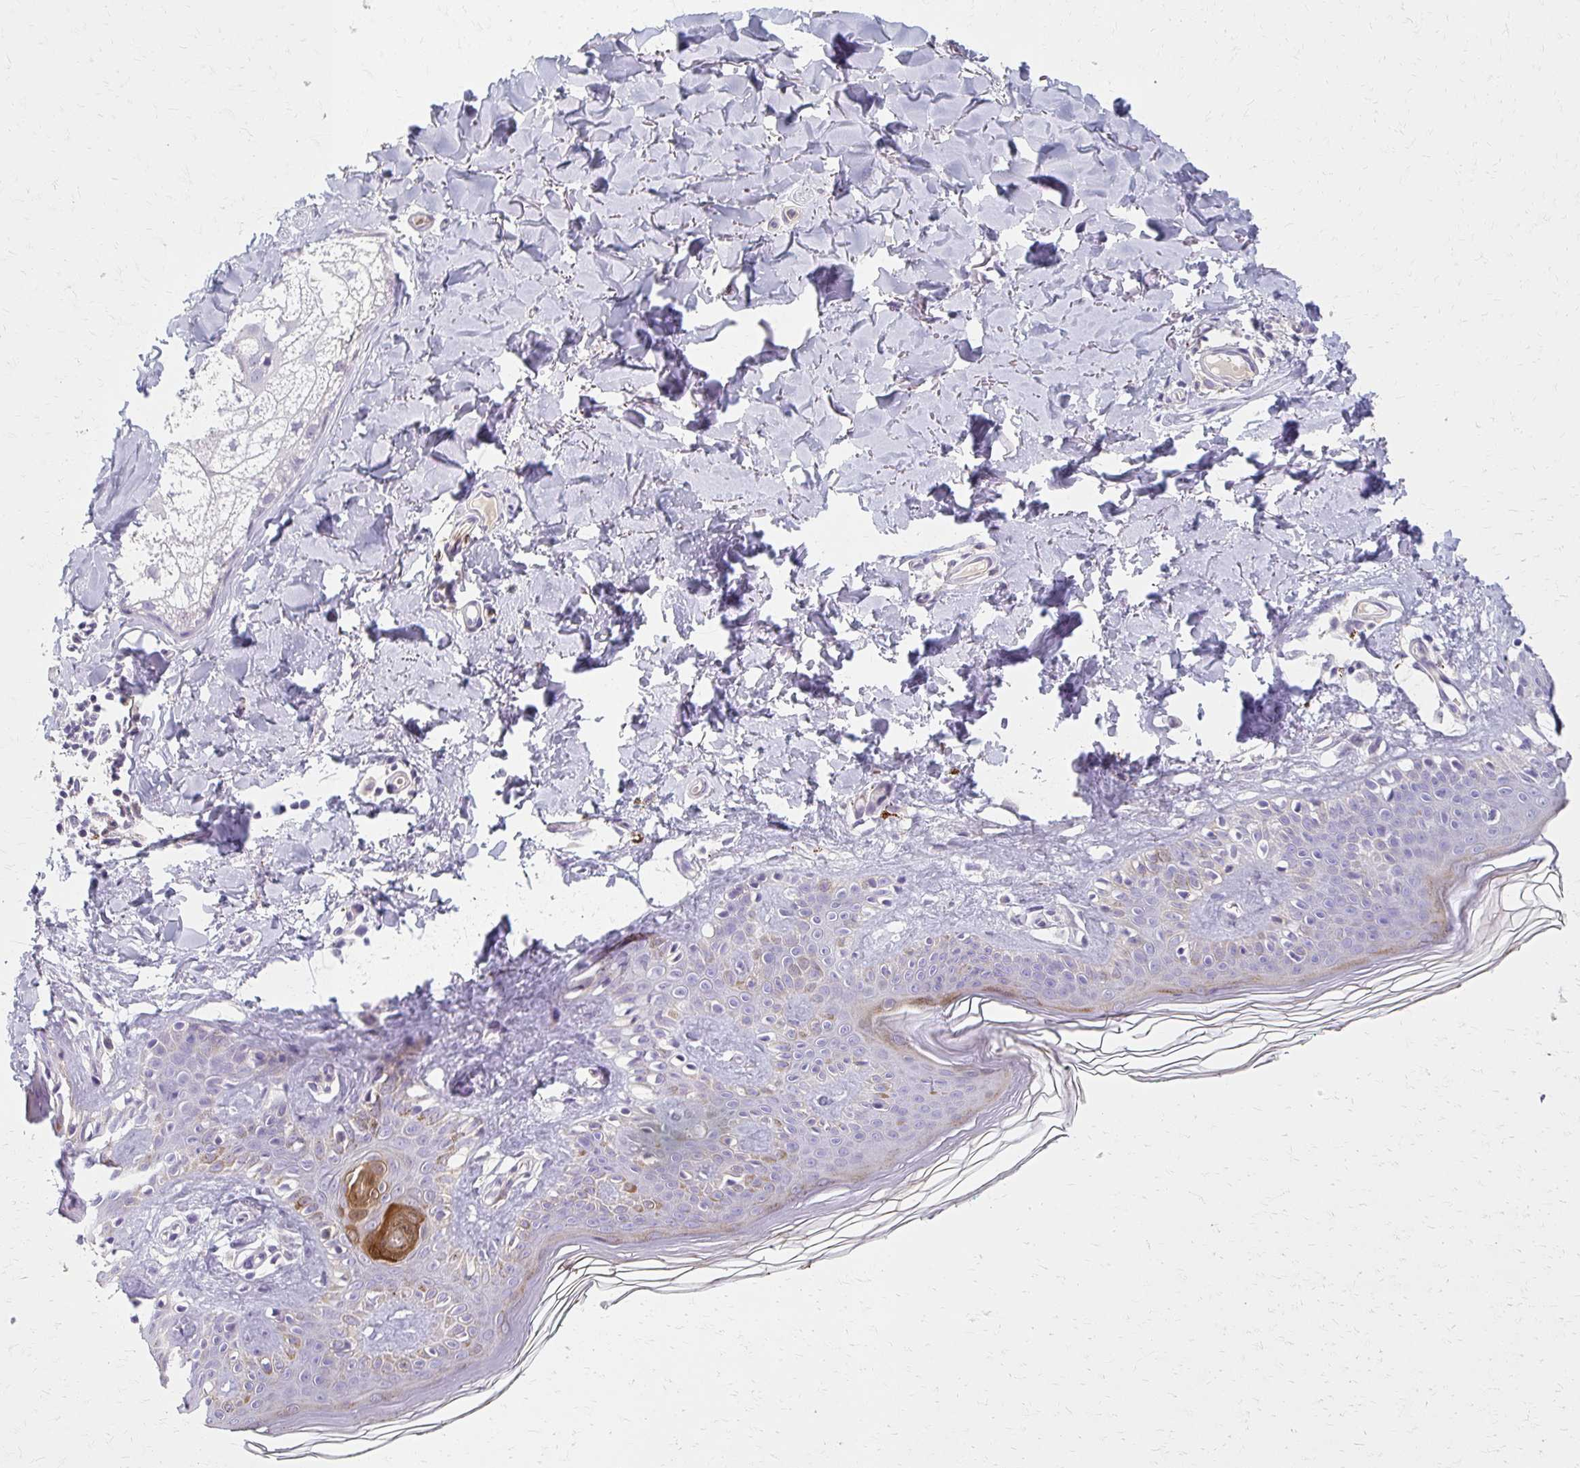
{"staining": {"intensity": "negative", "quantity": "none", "location": "none"}, "tissue": "skin", "cell_type": "Fibroblasts", "image_type": "normal", "snomed": [{"axis": "morphology", "description": "Normal tissue, NOS"}, {"axis": "topography", "description": "Skin"}, {"axis": "topography", "description": "Peripheral nerve tissue"}], "caption": "Fibroblasts are negative for protein expression in normal human skin. Brightfield microscopy of immunohistochemistry (IHC) stained with DAB (brown) and hematoxylin (blue), captured at high magnification.", "gene": "BBS12", "patient": {"sex": "female", "age": 45}}